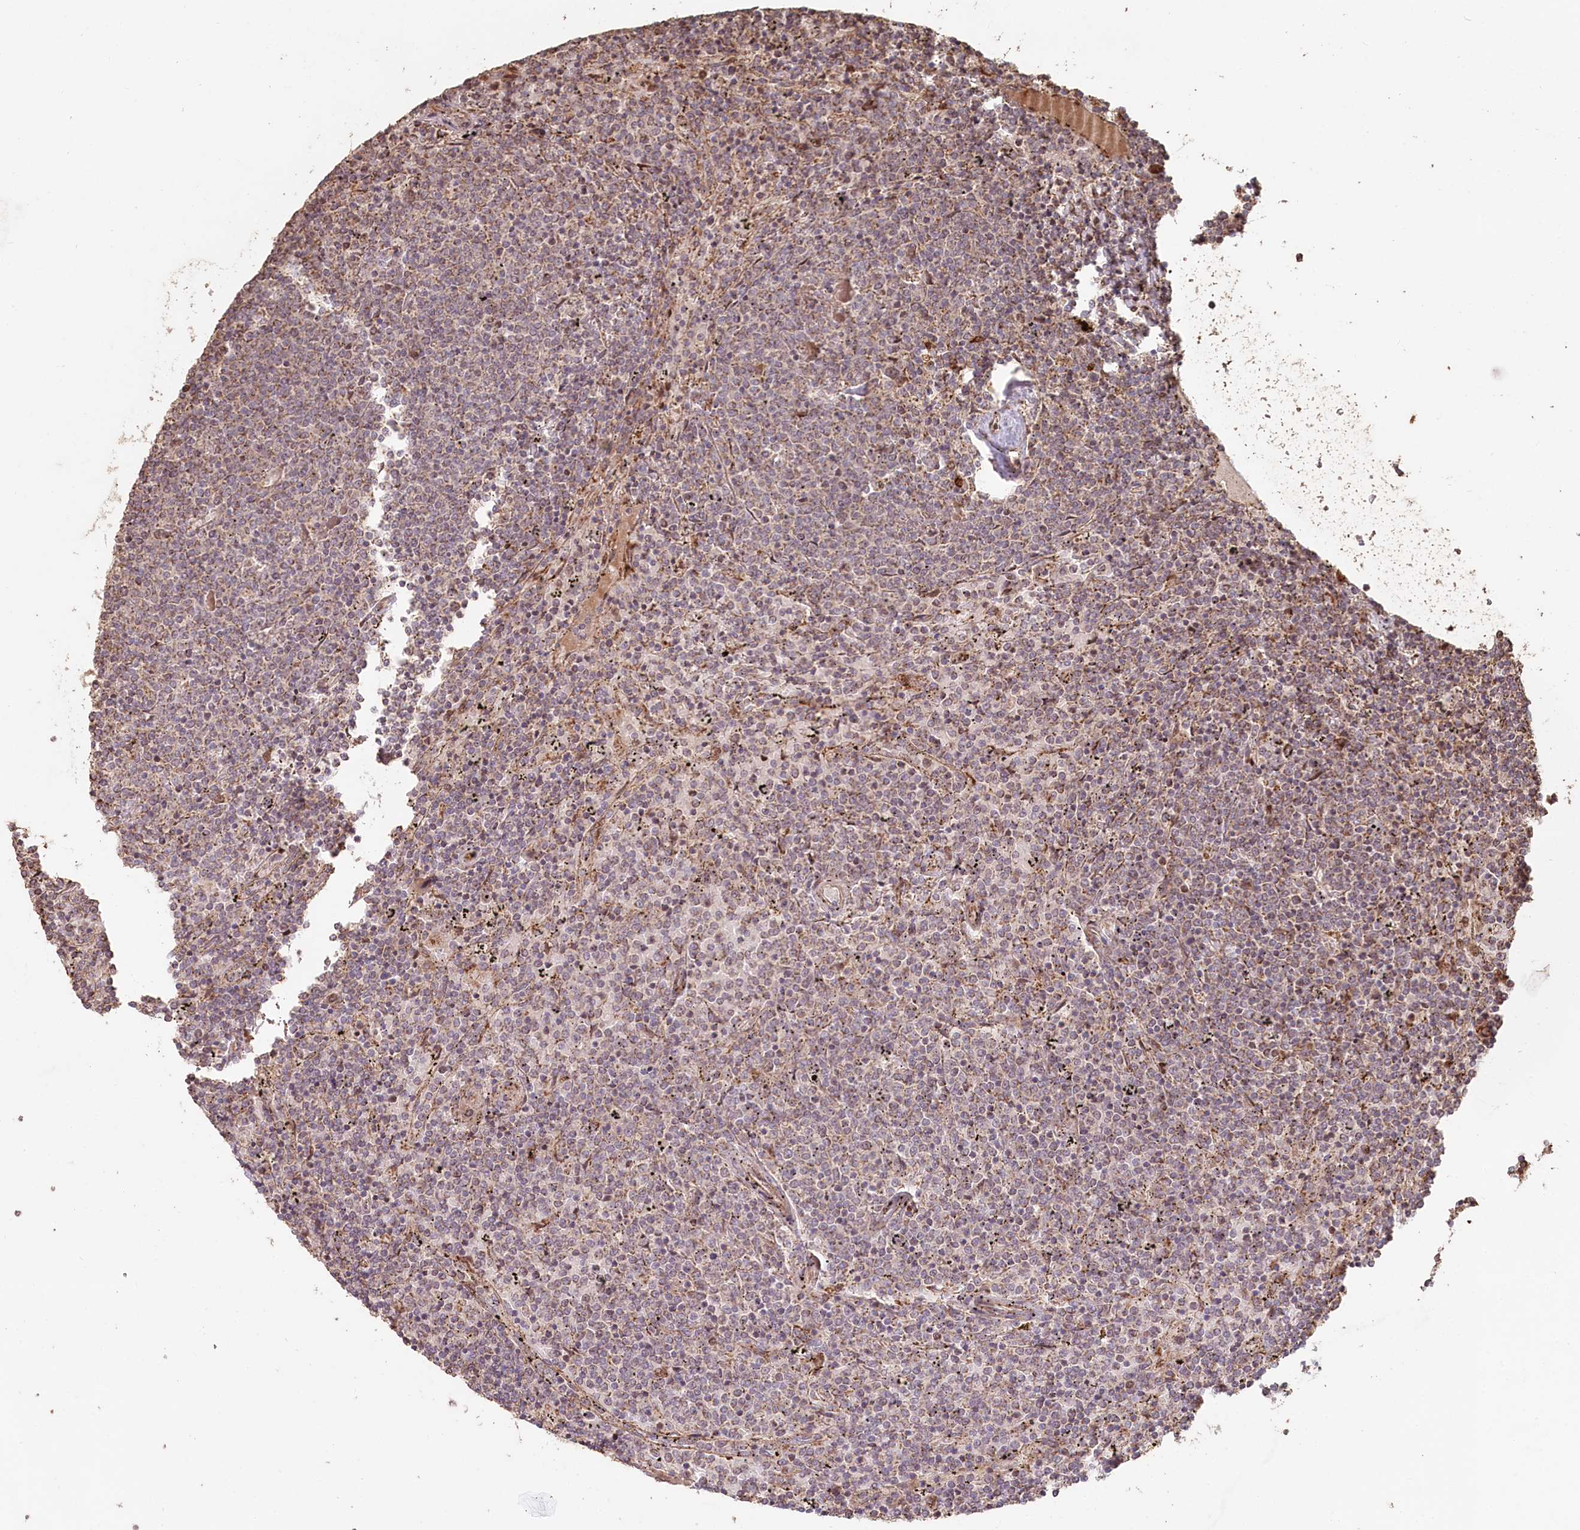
{"staining": {"intensity": "weak", "quantity": ">75%", "location": "cytoplasmic/membranous"}, "tissue": "lymphoma", "cell_type": "Tumor cells", "image_type": "cancer", "snomed": [{"axis": "morphology", "description": "Malignant lymphoma, non-Hodgkin's type, Low grade"}, {"axis": "topography", "description": "Spleen"}], "caption": "Weak cytoplasmic/membranous protein positivity is appreciated in approximately >75% of tumor cells in malignant lymphoma, non-Hodgkin's type (low-grade). Nuclei are stained in blue.", "gene": "HAL", "patient": {"sex": "female", "age": 50}}